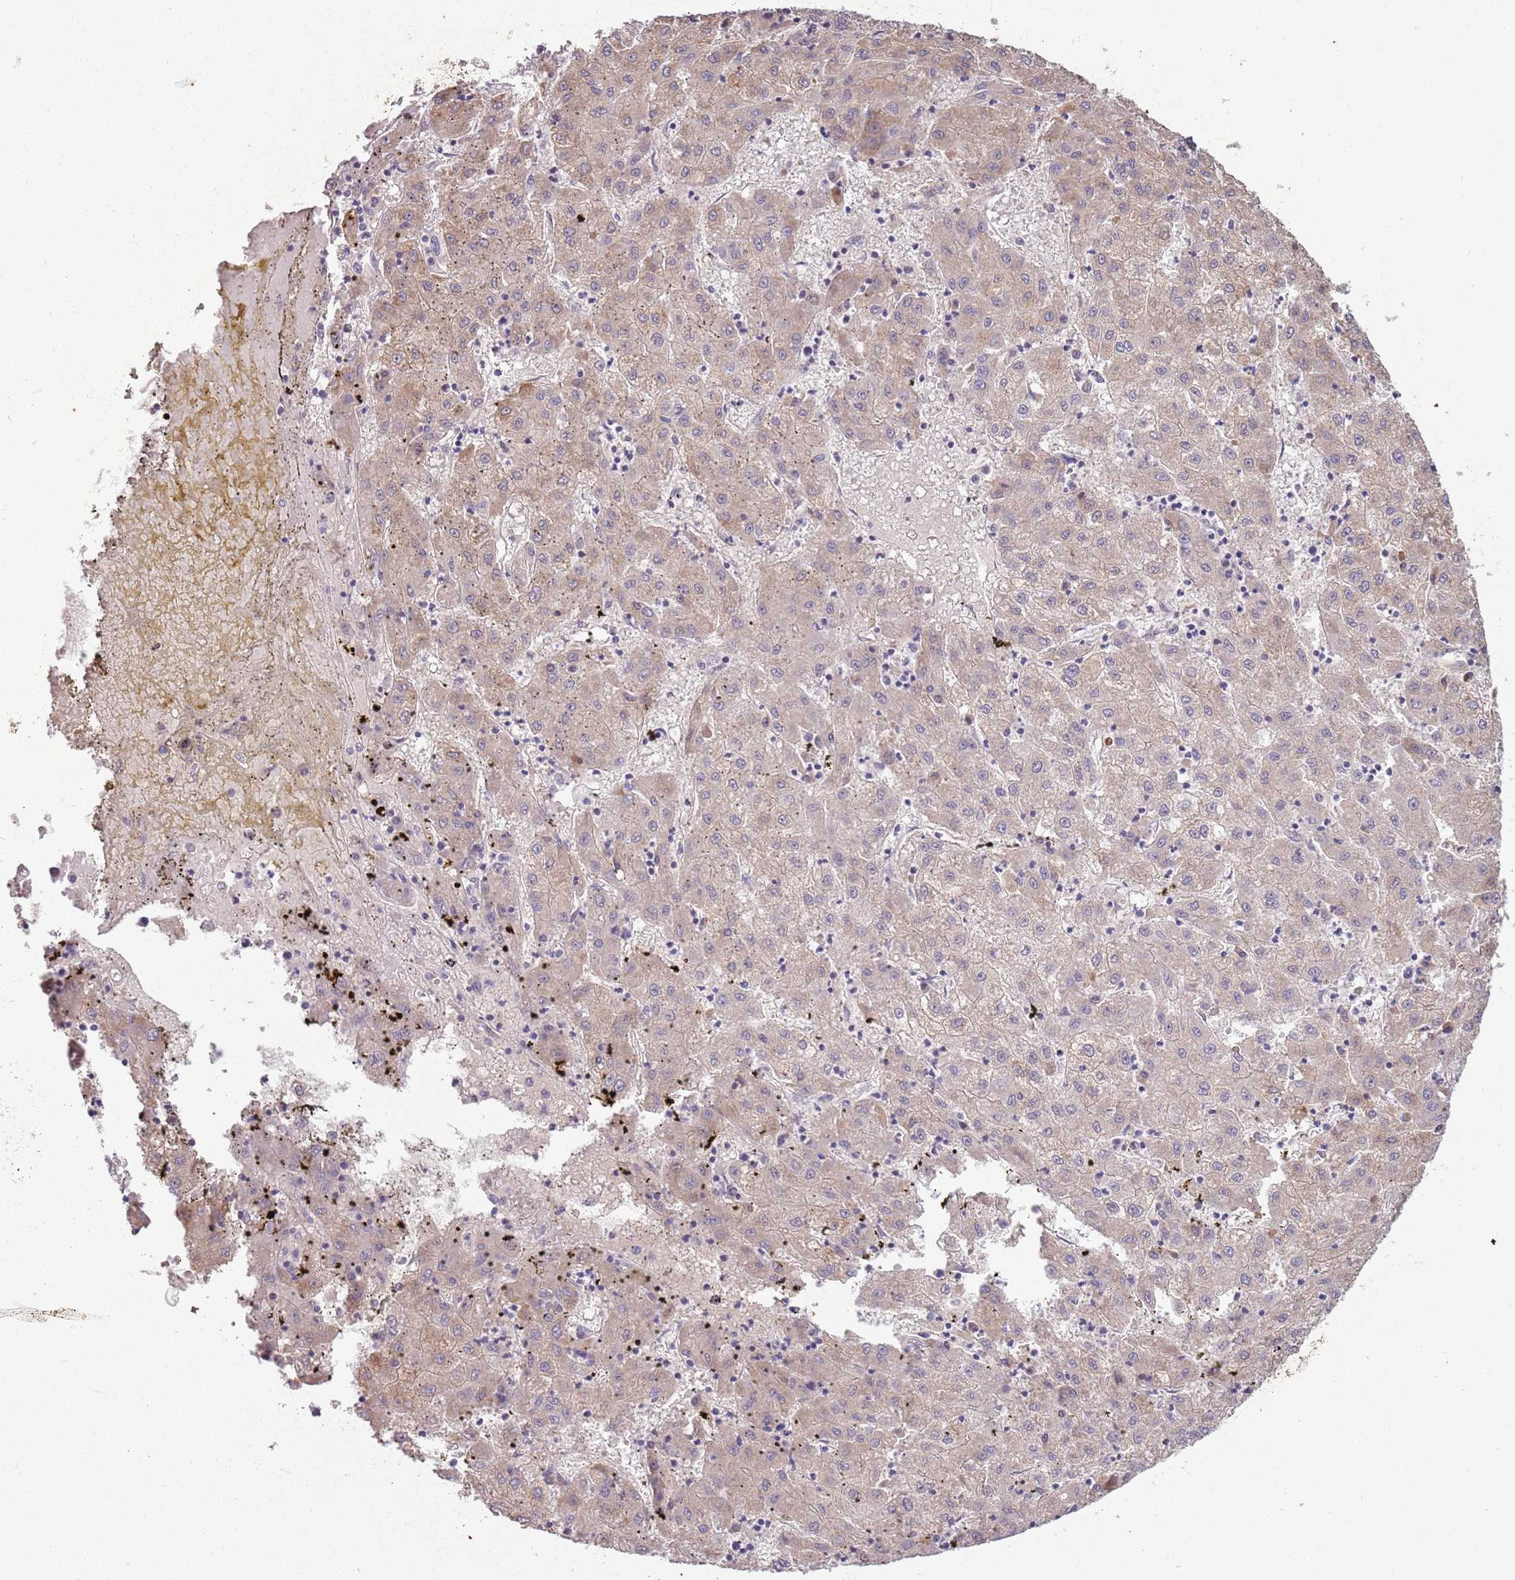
{"staining": {"intensity": "weak", "quantity": ">75%", "location": "cytoplasmic/membranous"}, "tissue": "liver cancer", "cell_type": "Tumor cells", "image_type": "cancer", "snomed": [{"axis": "morphology", "description": "Carcinoma, Hepatocellular, NOS"}, {"axis": "topography", "description": "Liver"}], "caption": "Brown immunohistochemical staining in liver cancer (hepatocellular carcinoma) displays weak cytoplasmic/membranous expression in about >75% of tumor cells.", "gene": "SAV1", "patient": {"sex": "male", "age": 72}}